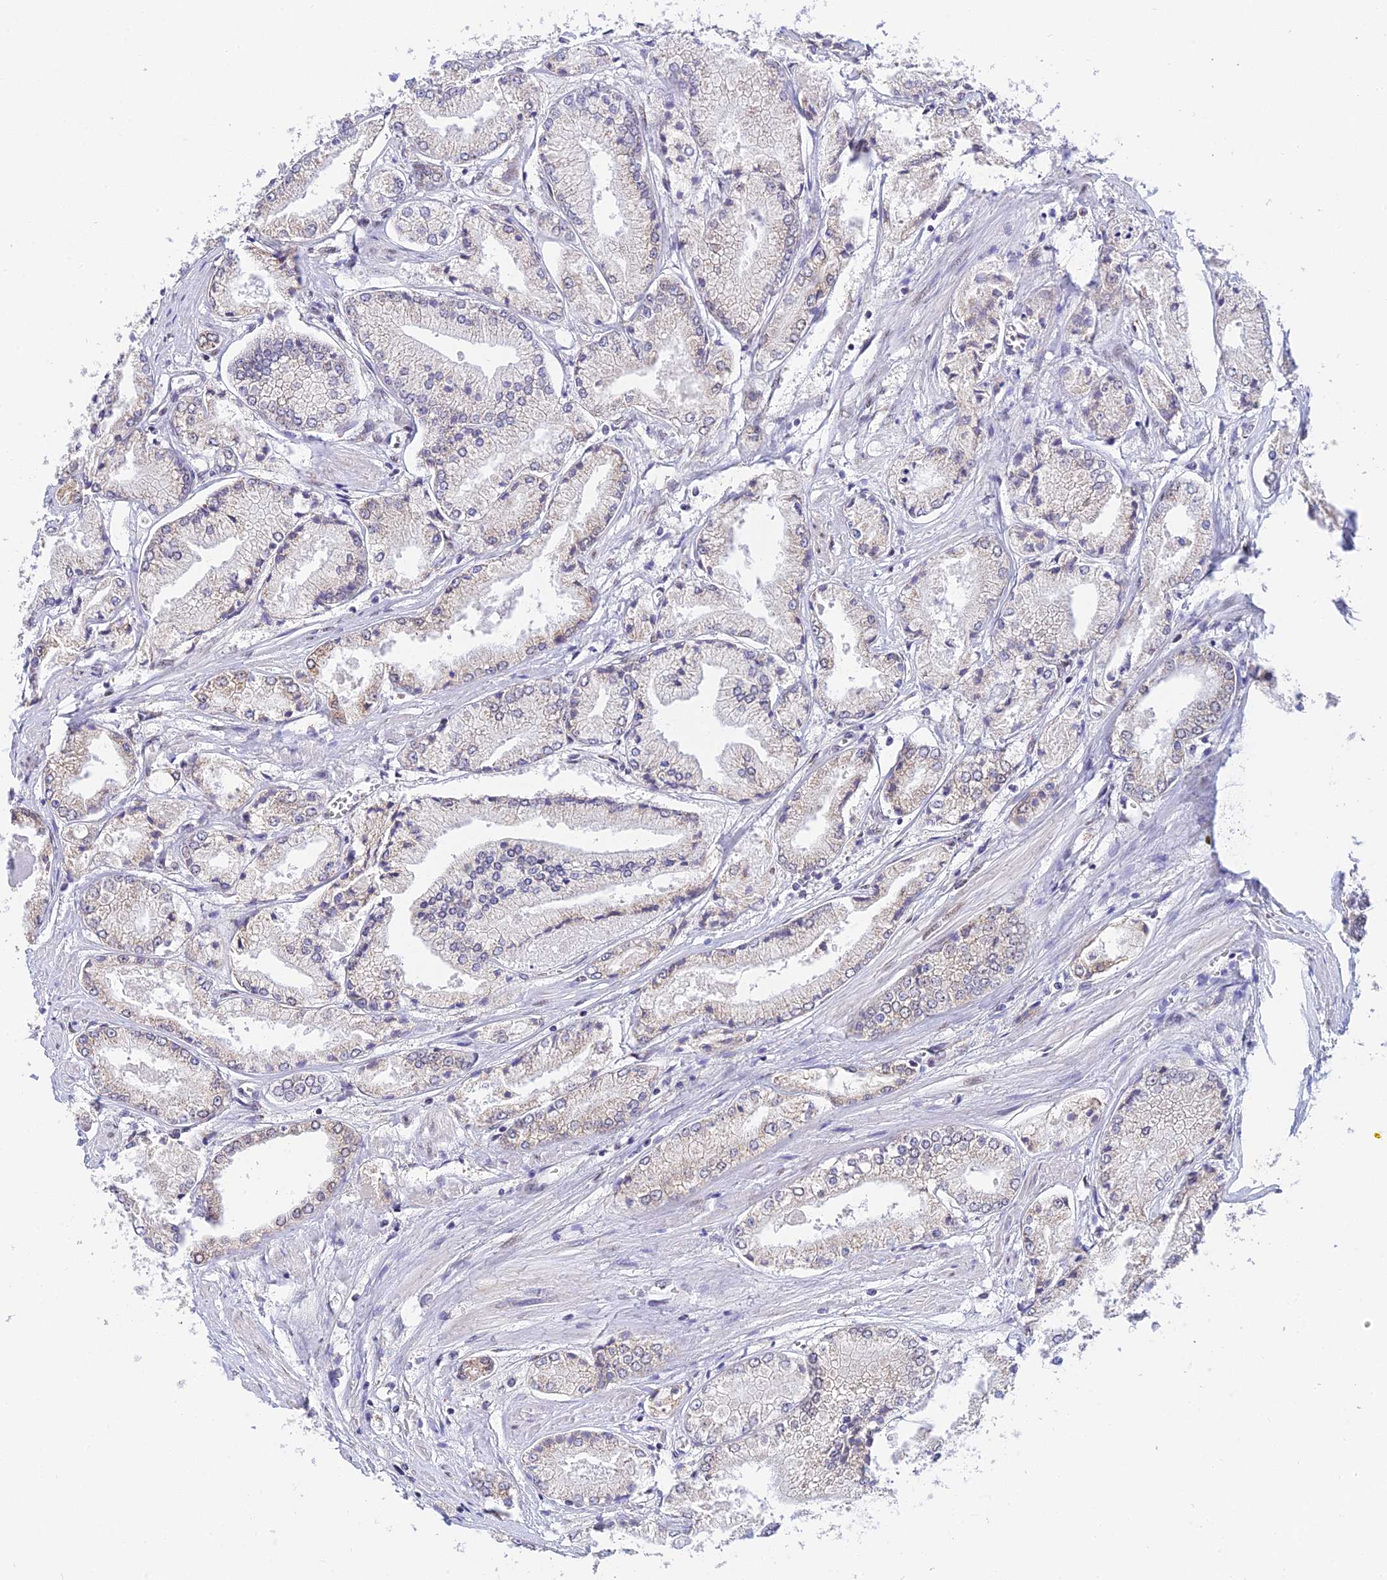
{"staining": {"intensity": "weak", "quantity": "<25%", "location": "nuclear"}, "tissue": "prostate cancer", "cell_type": "Tumor cells", "image_type": "cancer", "snomed": [{"axis": "morphology", "description": "Adenocarcinoma, Low grade"}, {"axis": "topography", "description": "Prostate"}], "caption": "This is a image of immunohistochemistry staining of prostate adenocarcinoma (low-grade), which shows no staining in tumor cells.", "gene": "C2orf49", "patient": {"sex": "male", "age": 60}}